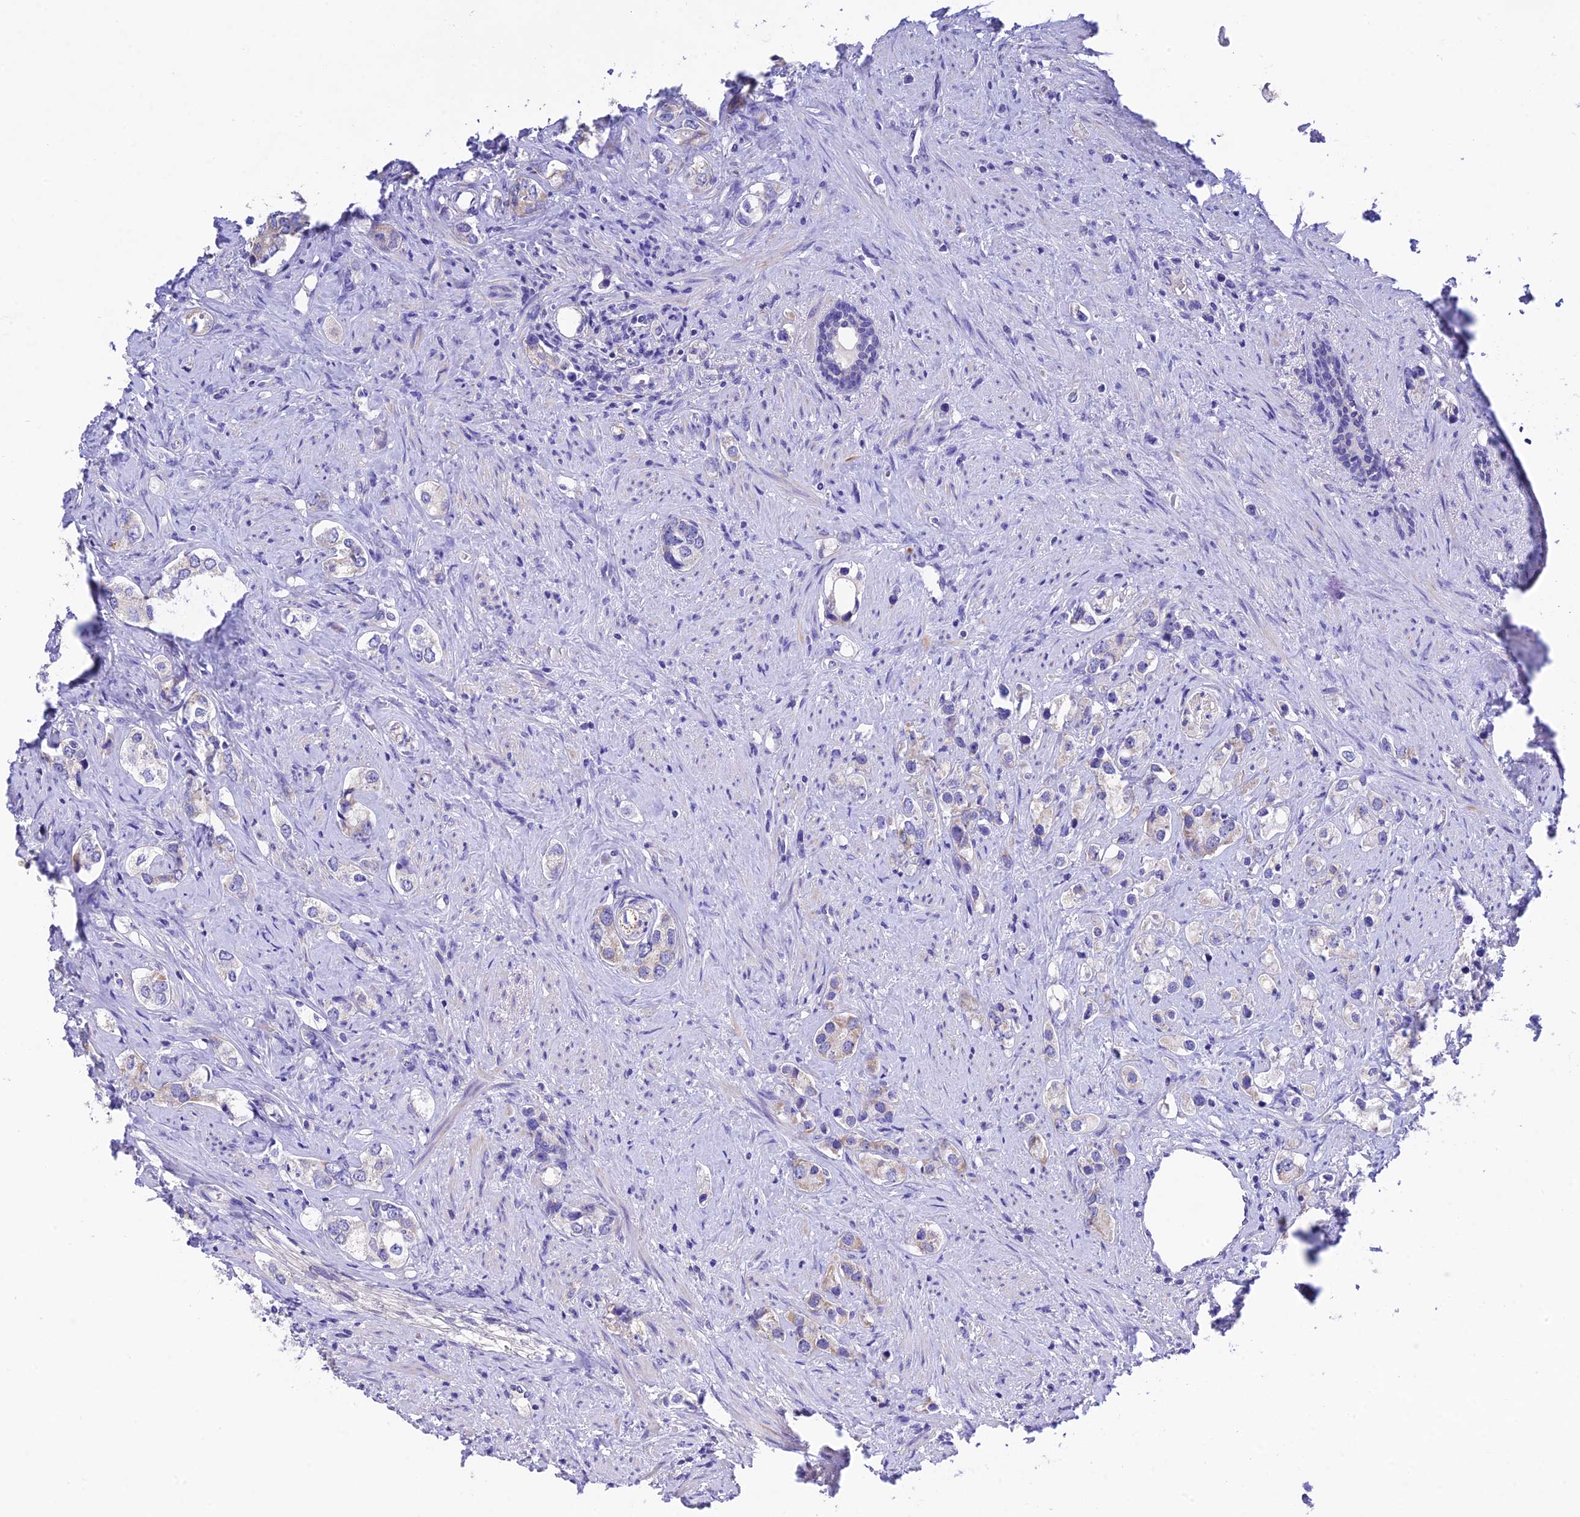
{"staining": {"intensity": "weak", "quantity": "<25%", "location": "cytoplasmic/membranous"}, "tissue": "prostate cancer", "cell_type": "Tumor cells", "image_type": "cancer", "snomed": [{"axis": "morphology", "description": "Adenocarcinoma, High grade"}, {"axis": "topography", "description": "Prostate"}], "caption": "Protein analysis of prostate cancer (high-grade adenocarcinoma) shows no significant staining in tumor cells.", "gene": "MS4A5", "patient": {"sex": "male", "age": 63}}